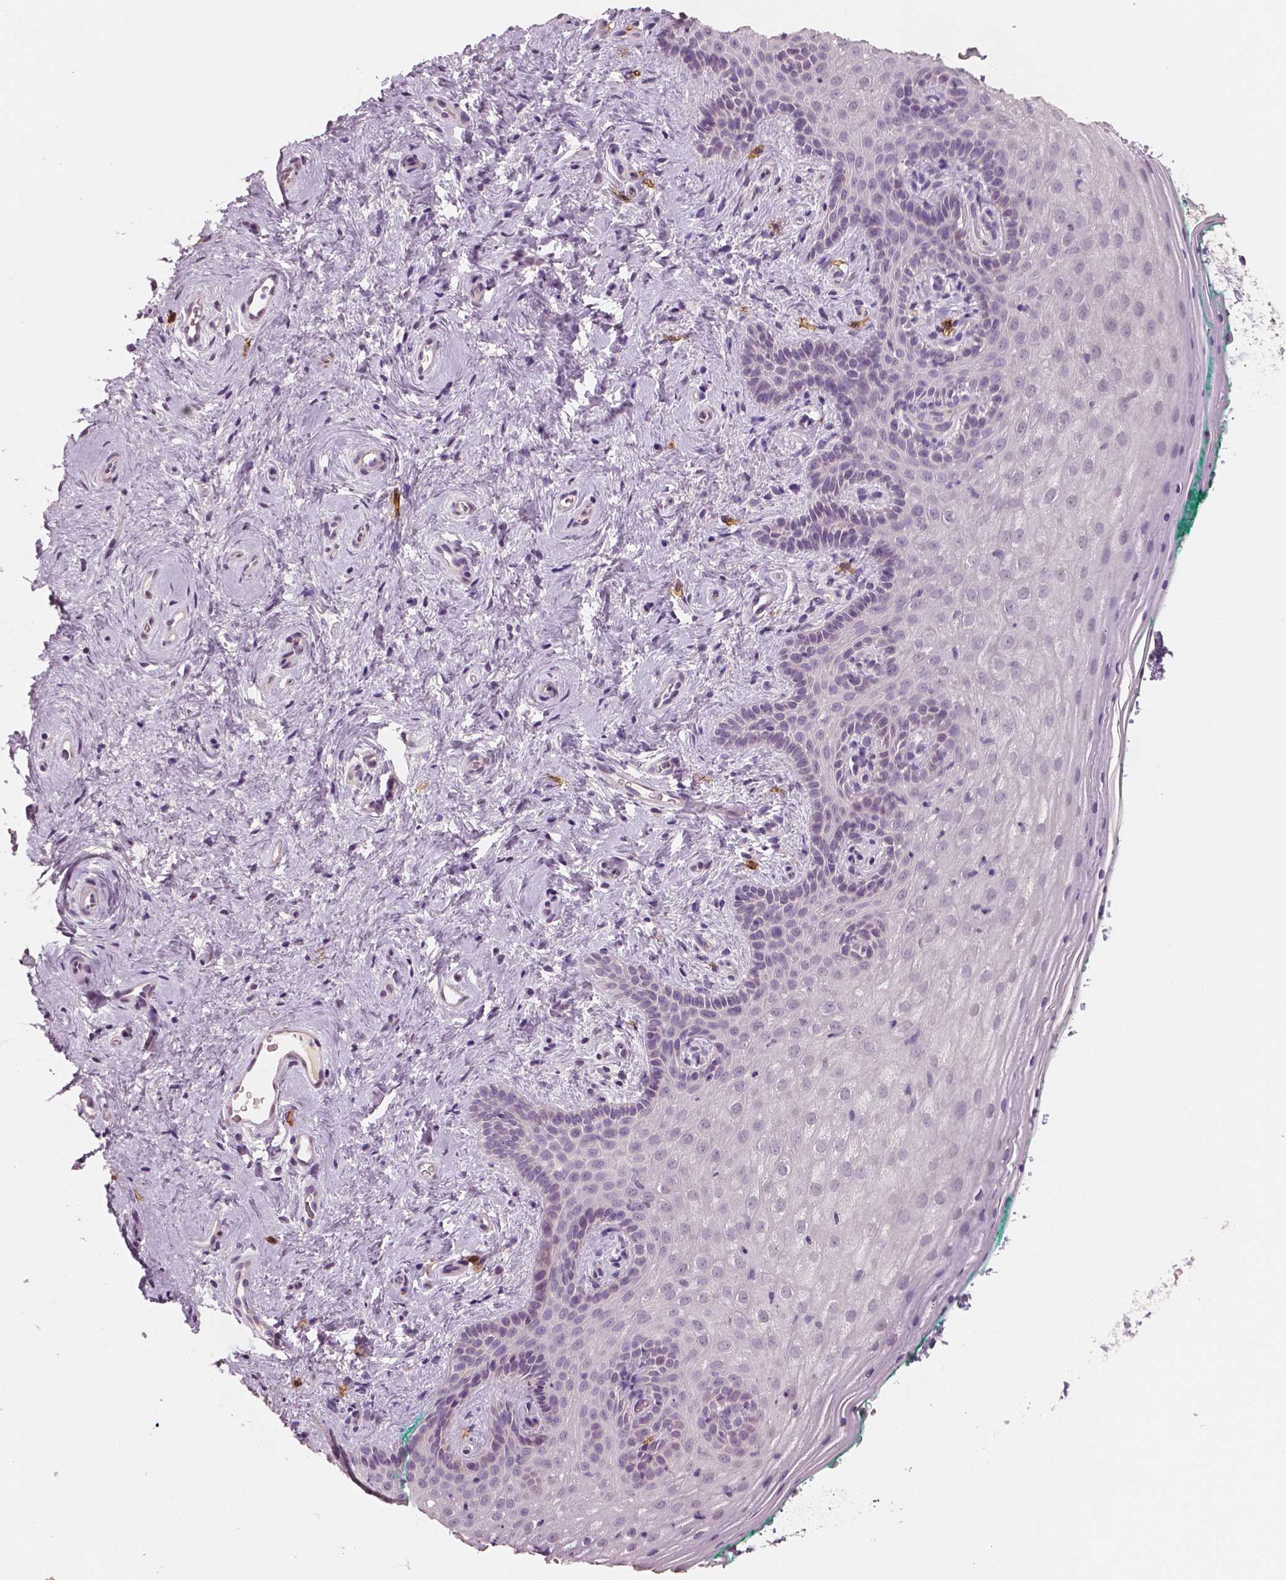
{"staining": {"intensity": "negative", "quantity": "none", "location": "none"}, "tissue": "vagina", "cell_type": "Squamous epithelial cells", "image_type": "normal", "snomed": [{"axis": "morphology", "description": "Normal tissue, NOS"}, {"axis": "topography", "description": "Vagina"}], "caption": "Immunohistochemistry (IHC) of unremarkable vagina demonstrates no staining in squamous epithelial cells. (DAB (3,3'-diaminobenzidine) IHC, high magnification).", "gene": "KIT", "patient": {"sex": "female", "age": 45}}